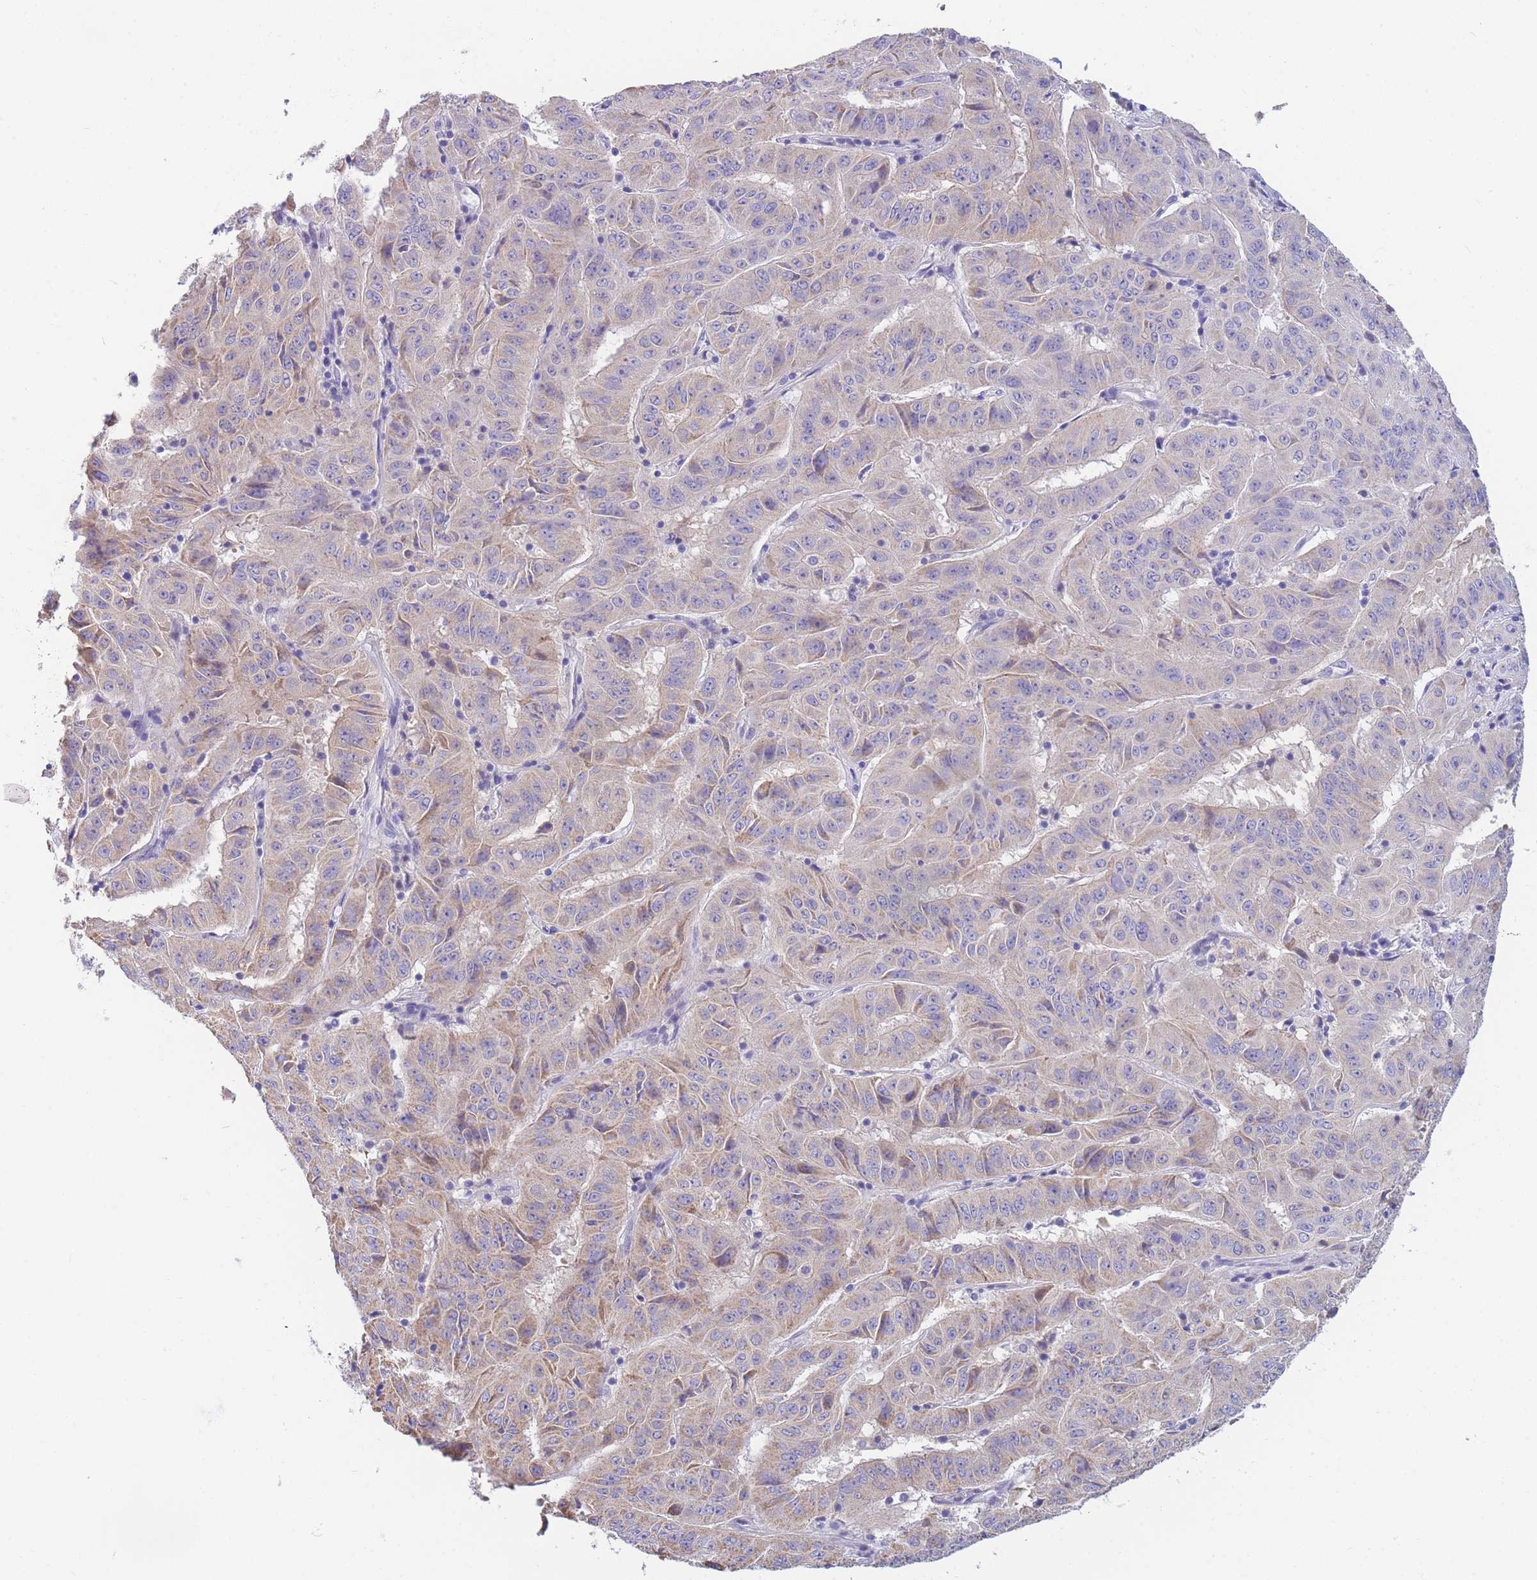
{"staining": {"intensity": "weak", "quantity": "25%-75%", "location": "cytoplasmic/membranous"}, "tissue": "pancreatic cancer", "cell_type": "Tumor cells", "image_type": "cancer", "snomed": [{"axis": "morphology", "description": "Adenocarcinoma, NOS"}, {"axis": "topography", "description": "Pancreas"}], "caption": "Immunohistochemistry staining of pancreatic cancer, which shows low levels of weak cytoplasmic/membranous staining in about 25%-75% of tumor cells indicating weak cytoplasmic/membranous protein staining. The staining was performed using DAB (brown) for protein detection and nuclei were counterstained in hematoxylin (blue).", "gene": "DHRS11", "patient": {"sex": "male", "age": 63}}